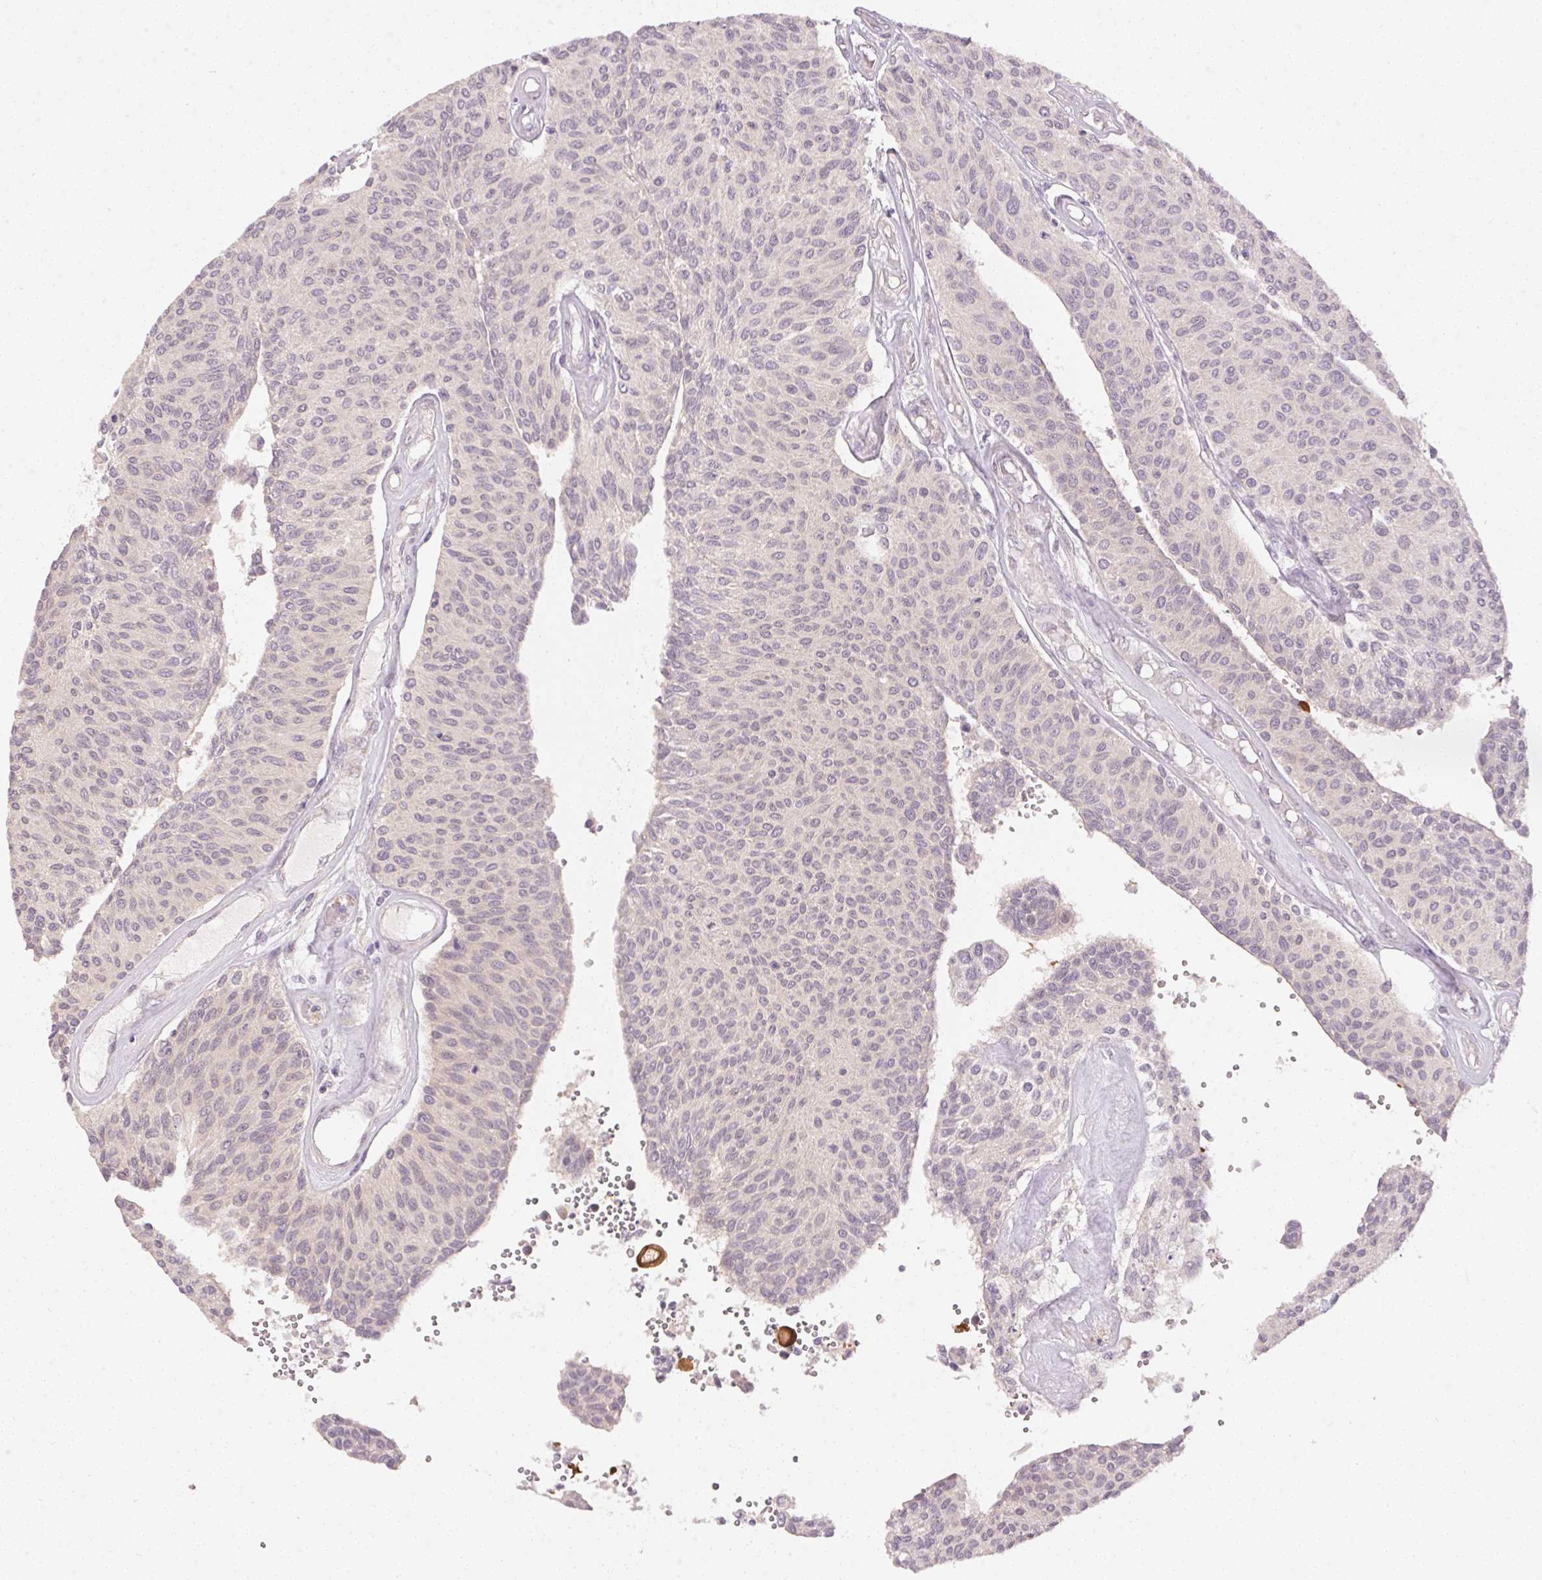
{"staining": {"intensity": "negative", "quantity": "none", "location": "none"}, "tissue": "urothelial cancer", "cell_type": "Tumor cells", "image_type": "cancer", "snomed": [{"axis": "morphology", "description": "Urothelial carcinoma, NOS"}, {"axis": "topography", "description": "Urinary bladder"}], "caption": "There is no significant staining in tumor cells of transitional cell carcinoma.", "gene": "TTC23L", "patient": {"sex": "male", "age": 55}}